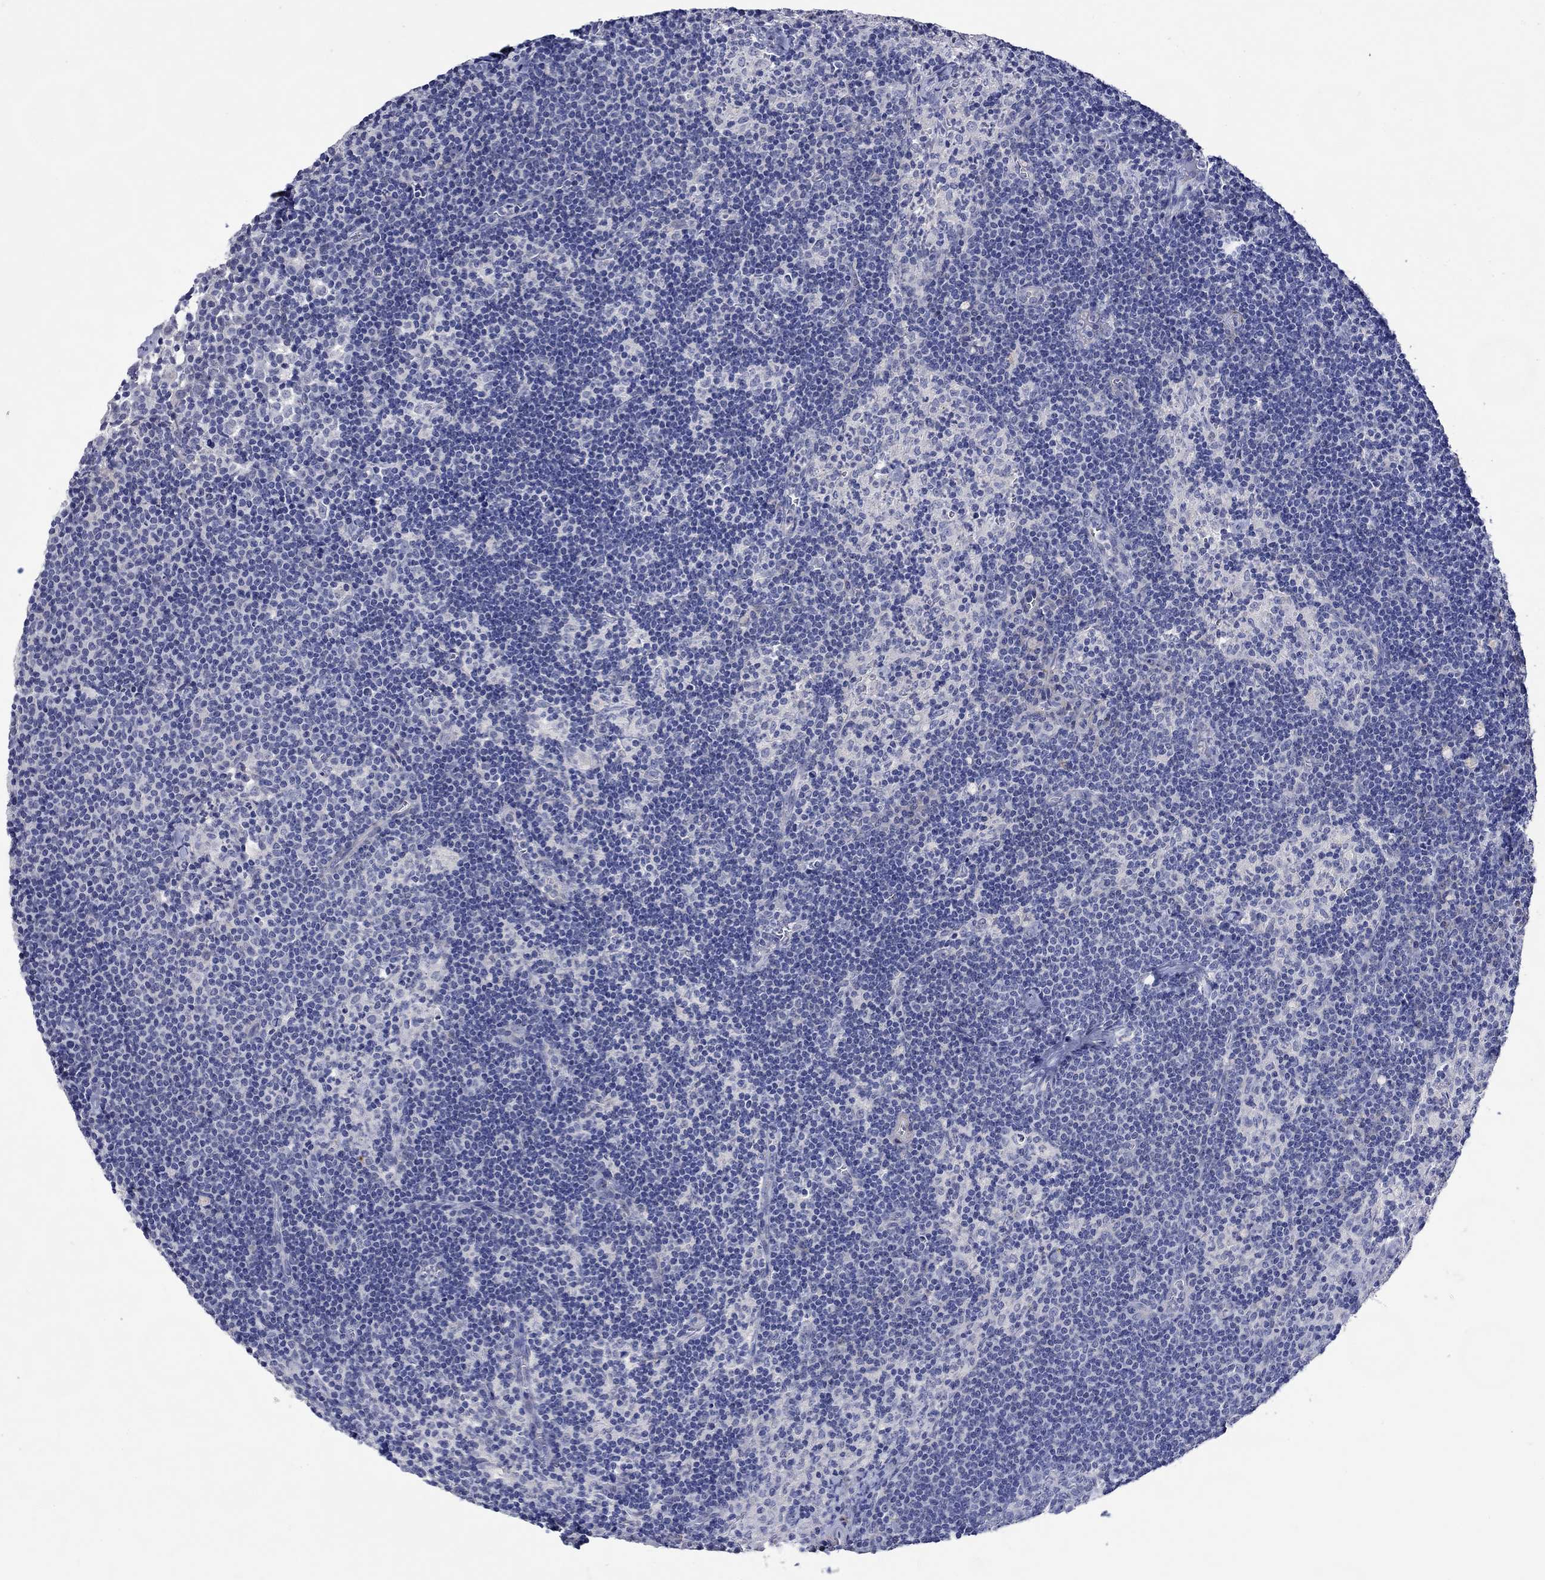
{"staining": {"intensity": "negative", "quantity": "none", "location": "none"}, "tissue": "lymph node", "cell_type": "Germinal center cells", "image_type": "normal", "snomed": [{"axis": "morphology", "description": "Normal tissue, NOS"}, {"axis": "topography", "description": "Lymph node"}], "caption": "DAB immunohistochemical staining of benign lymph node exhibits no significant staining in germinal center cells. The staining is performed using DAB (3,3'-diaminobenzidine) brown chromogen with nuclei counter-stained in using hematoxylin.", "gene": "CRYAB", "patient": {"sex": "female", "age": 34}}